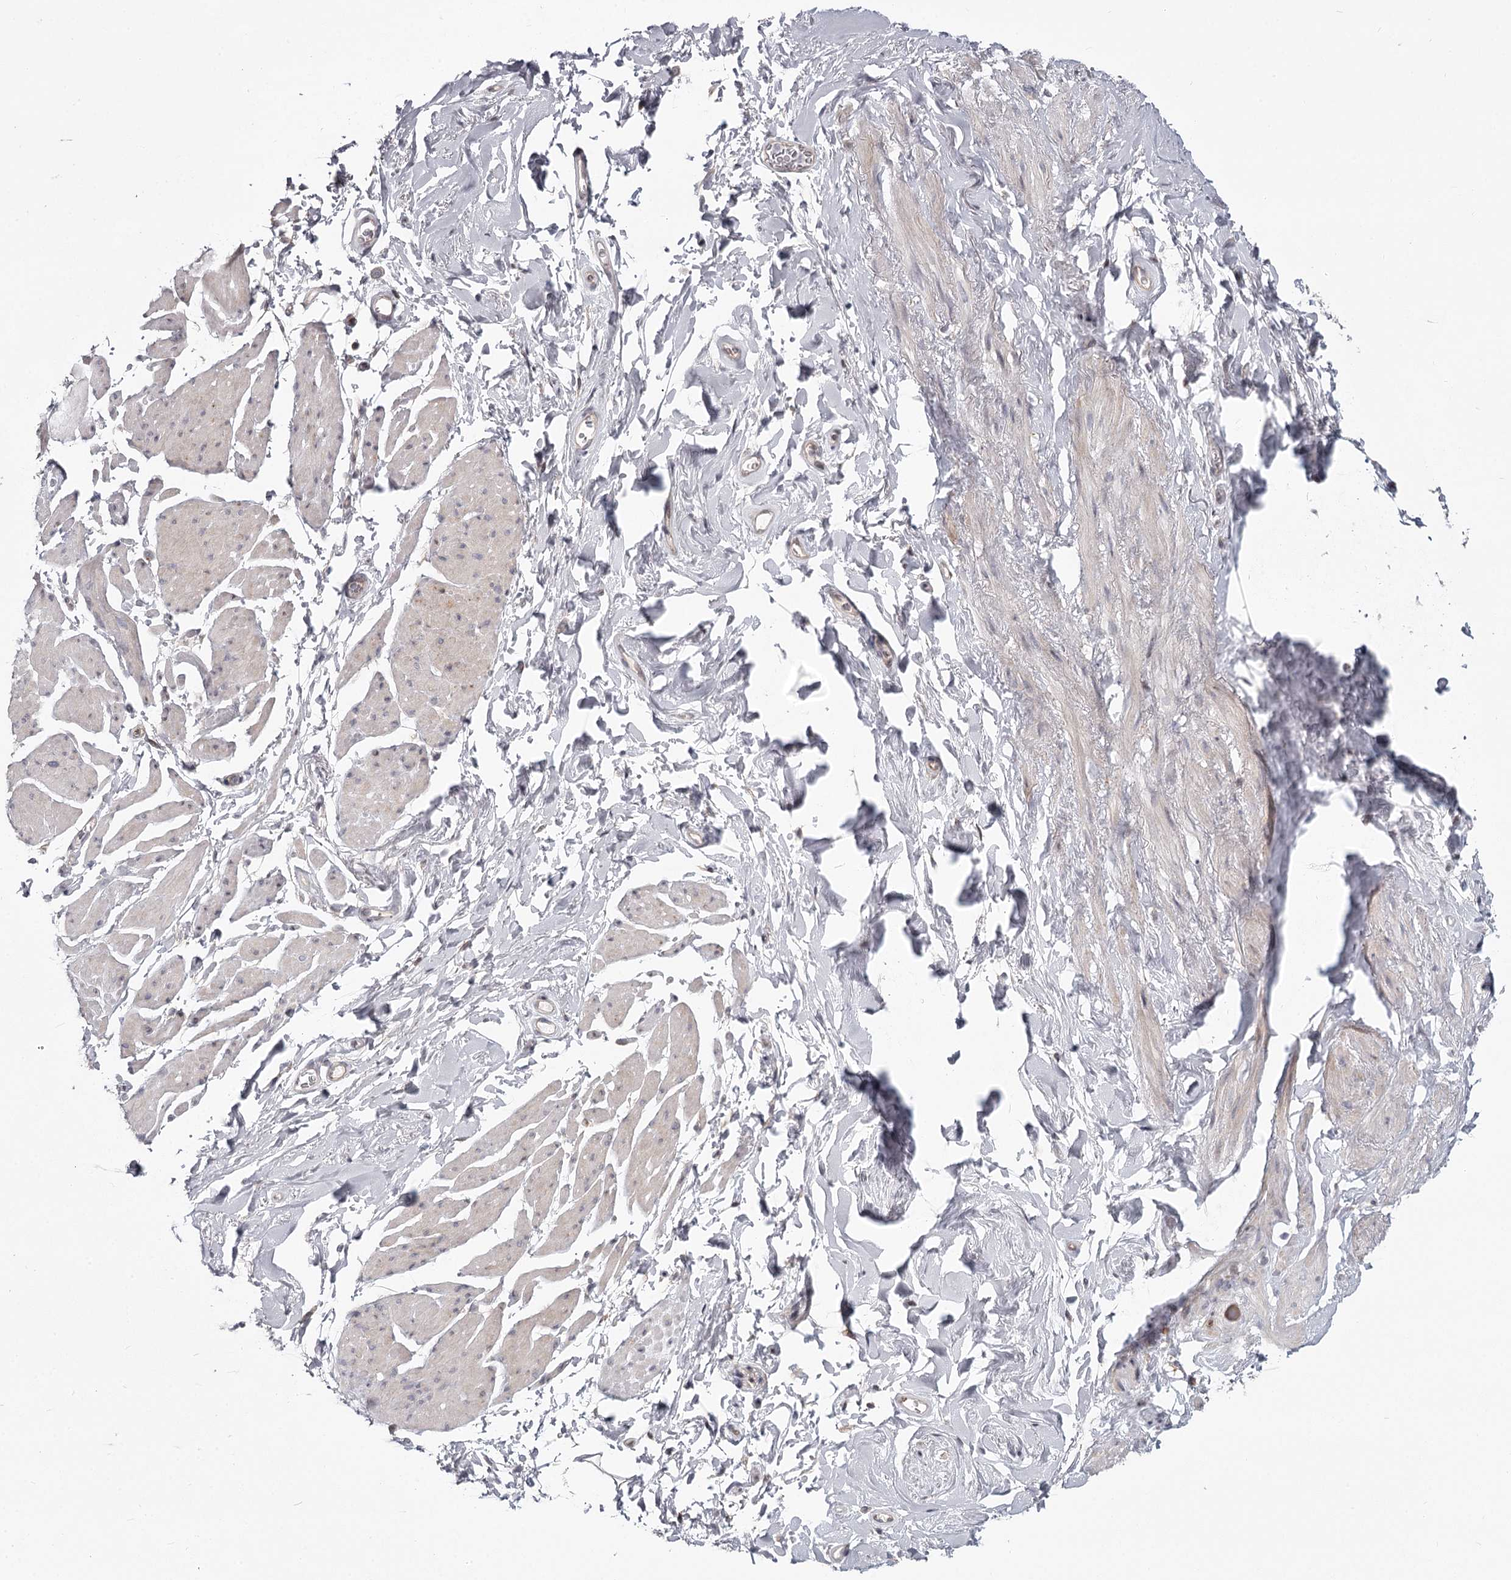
{"staining": {"intensity": "negative", "quantity": "none", "location": "none"}, "tissue": "smooth muscle", "cell_type": "Smooth muscle cells", "image_type": "normal", "snomed": [{"axis": "morphology", "description": "Normal tissue, NOS"}, {"axis": "topography", "description": "Smooth muscle"}, {"axis": "topography", "description": "Peripheral nerve tissue"}], "caption": "The histopathology image reveals no significant staining in smooth muscle cells of smooth muscle.", "gene": "CCNG2", "patient": {"sex": "male", "age": 69}}